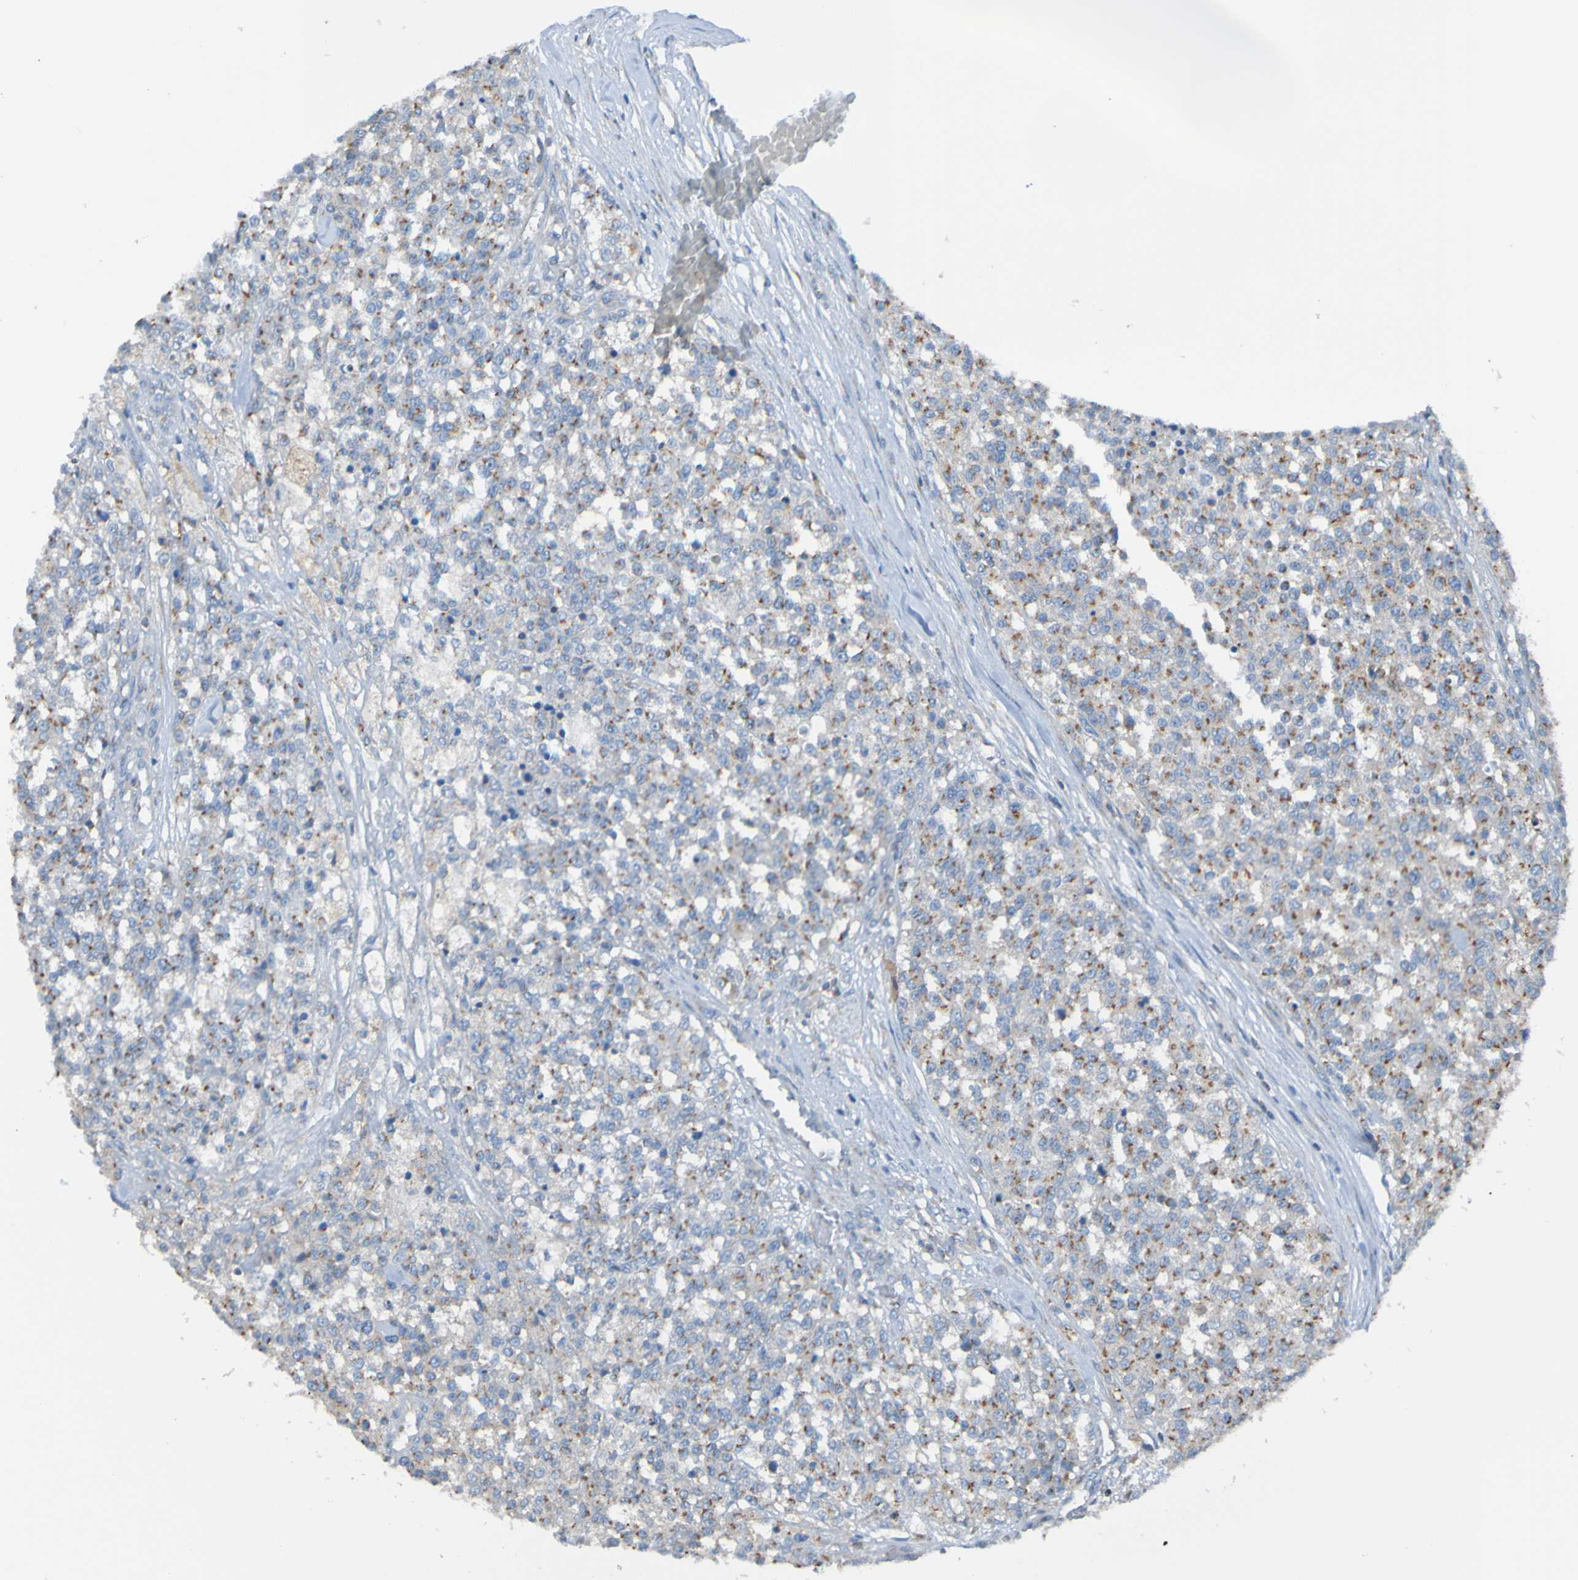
{"staining": {"intensity": "moderate", "quantity": ">75%", "location": "cytoplasmic/membranous"}, "tissue": "testis cancer", "cell_type": "Tumor cells", "image_type": "cancer", "snomed": [{"axis": "morphology", "description": "Seminoma, NOS"}, {"axis": "topography", "description": "Testis"}], "caption": "Testis cancer stained for a protein exhibits moderate cytoplasmic/membranous positivity in tumor cells.", "gene": "MINAR1", "patient": {"sex": "male", "age": 59}}